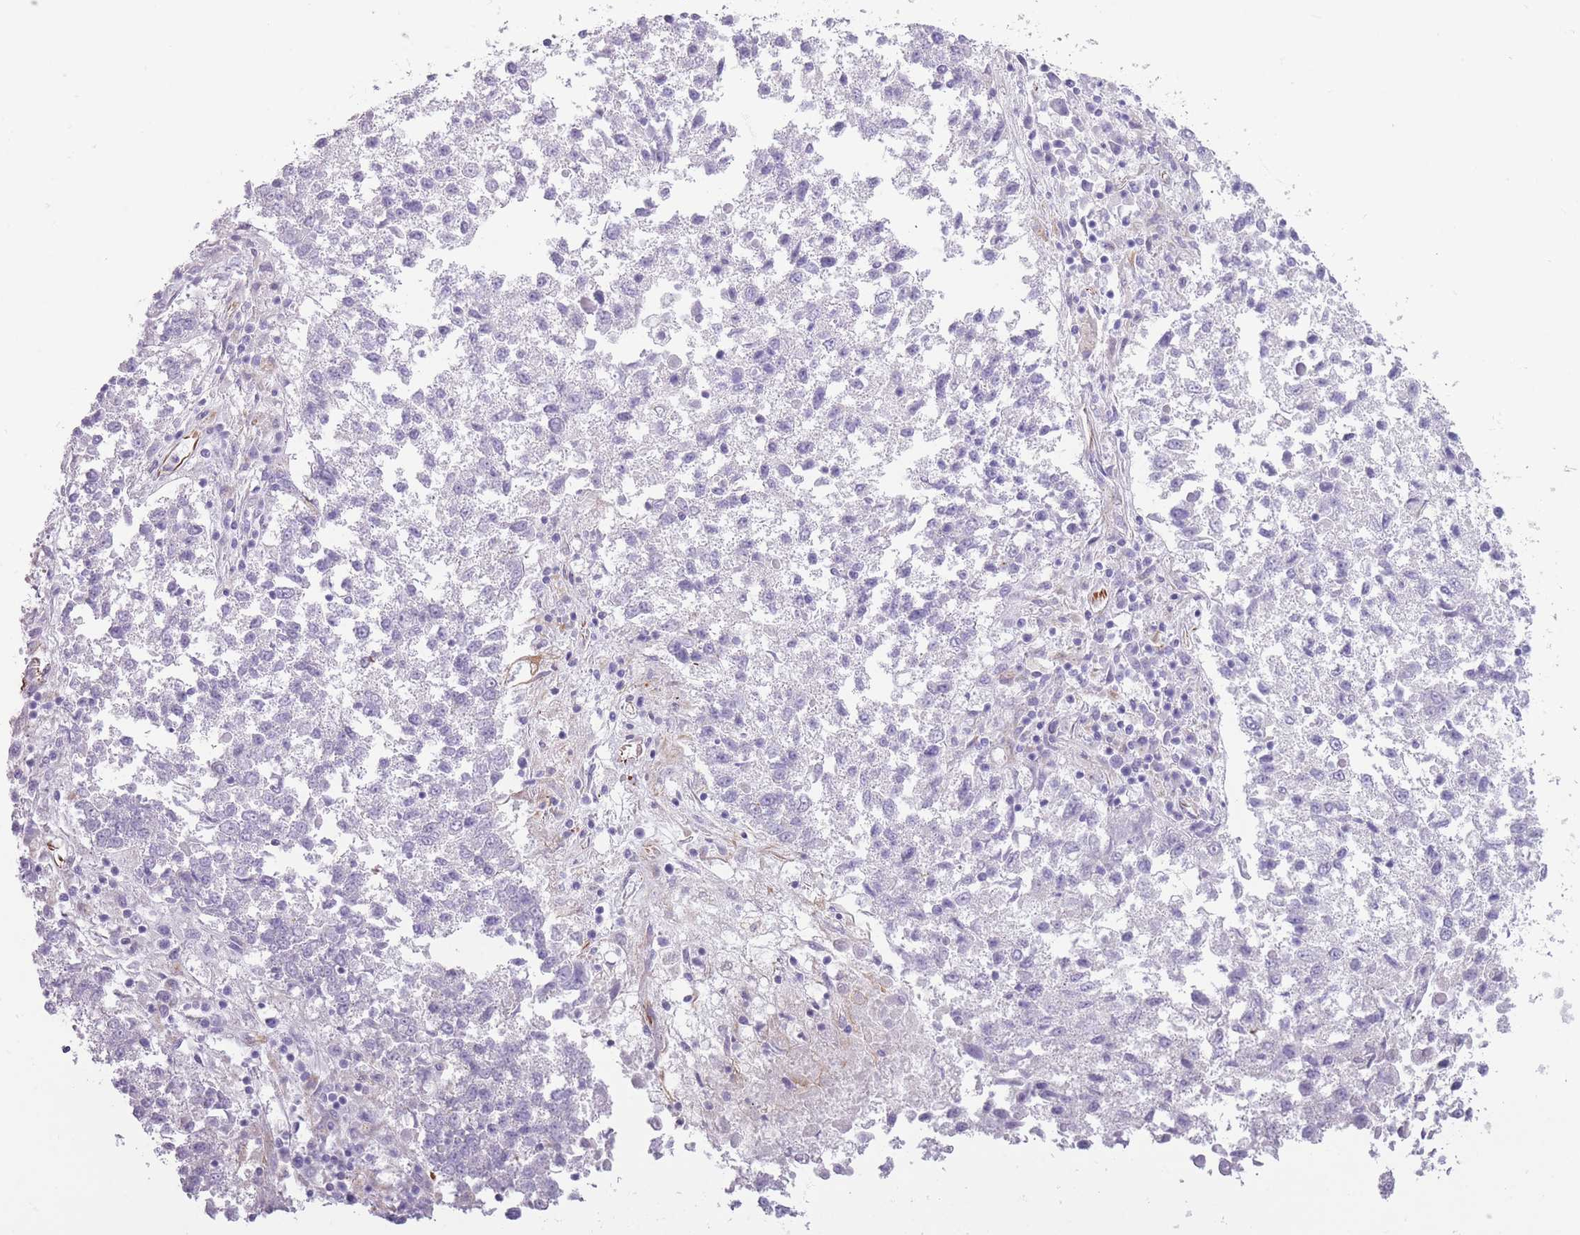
{"staining": {"intensity": "negative", "quantity": "none", "location": "none"}, "tissue": "lung cancer", "cell_type": "Tumor cells", "image_type": "cancer", "snomed": [{"axis": "morphology", "description": "Squamous cell carcinoma, NOS"}, {"axis": "topography", "description": "Lung"}], "caption": "Immunohistochemistry of lung cancer (squamous cell carcinoma) exhibits no positivity in tumor cells.", "gene": "PTCD1", "patient": {"sex": "male", "age": 73}}